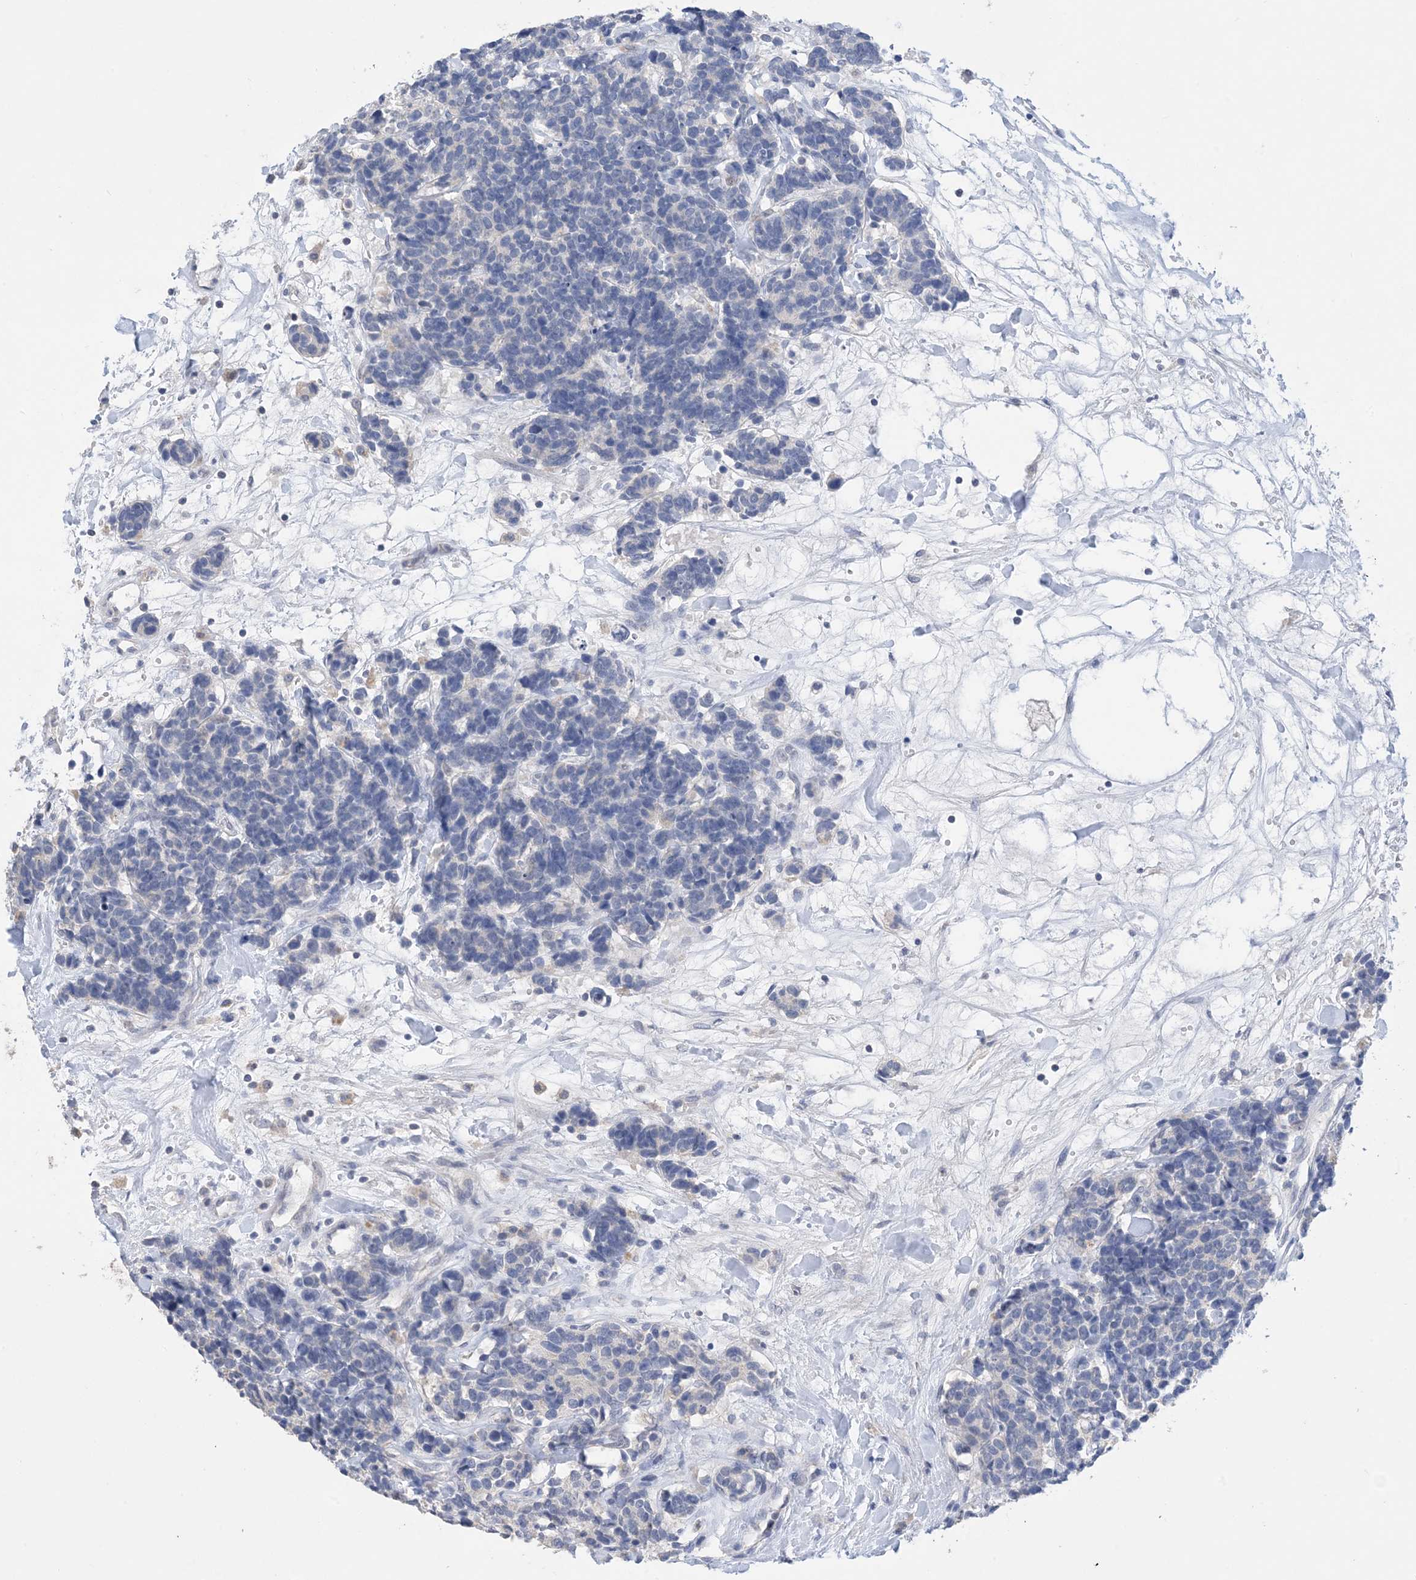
{"staining": {"intensity": "negative", "quantity": "none", "location": "none"}, "tissue": "carcinoid", "cell_type": "Tumor cells", "image_type": "cancer", "snomed": [{"axis": "morphology", "description": "Carcinoma, NOS"}, {"axis": "morphology", "description": "Carcinoid, malignant, NOS"}, {"axis": "topography", "description": "Urinary bladder"}], "caption": "Tumor cells are negative for protein expression in human carcinoid. The staining is performed using DAB (3,3'-diaminobenzidine) brown chromogen with nuclei counter-stained in using hematoxylin.", "gene": "DSC3", "patient": {"sex": "male", "age": 57}}